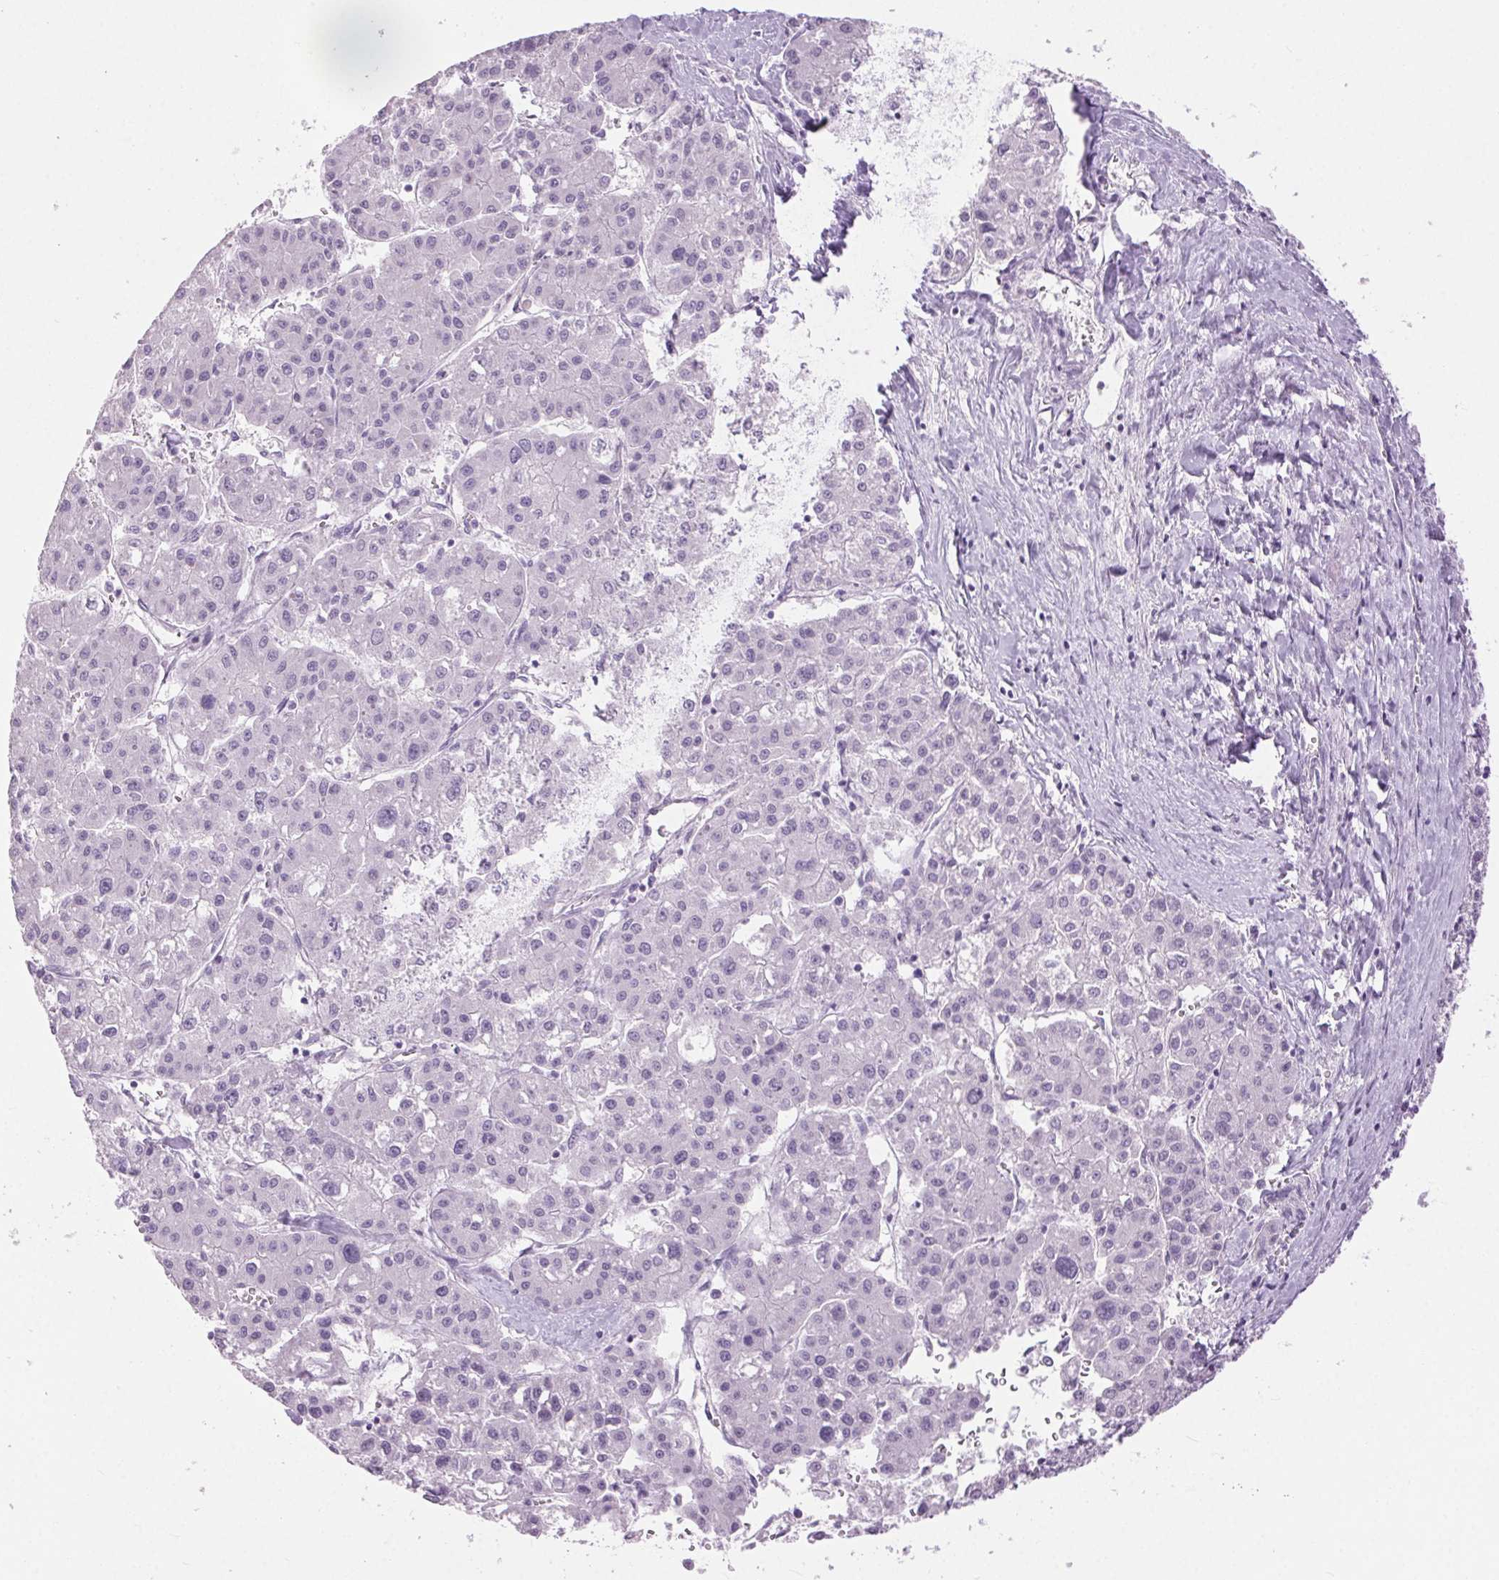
{"staining": {"intensity": "negative", "quantity": "none", "location": "none"}, "tissue": "liver cancer", "cell_type": "Tumor cells", "image_type": "cancer", "snomed": [{"axis": "morphology", "description": "Carcinoma, Hepatocellular, NOS"}, {"axis": "topography", "description": "Liver"}], "caption": "Immunohistochemistry (IHC) of human liver cancer (hepatocellular carcinoma) demonstrates no positivity in tumor cells.", "gene": "BEND2", "patient": {"sex": "male", "age": 73}}